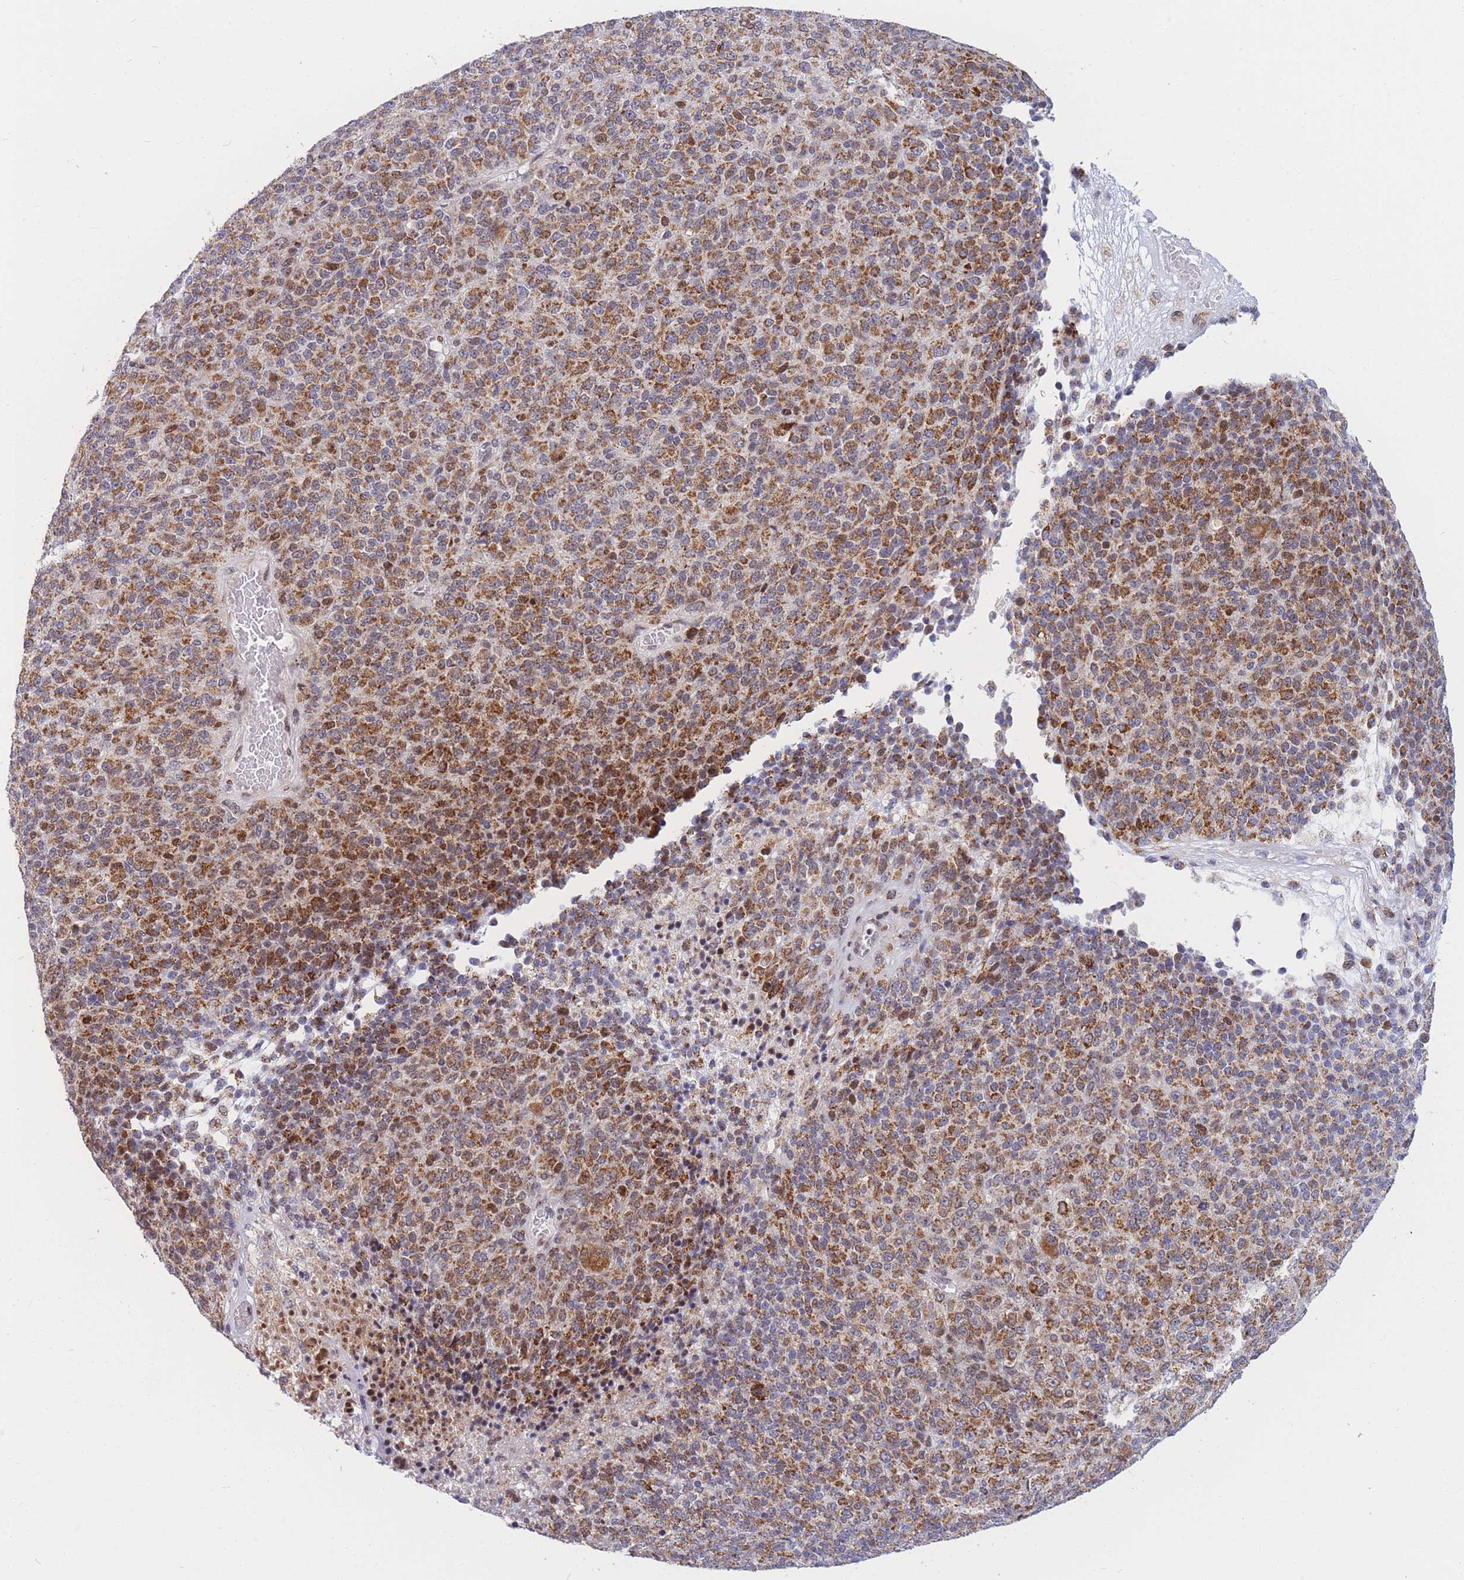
{"staining": {"intensity": "strong", "quantity": "25%-75%", "location": "cytoplasmic/membranous"}, "tissue": "melanoma", "cell_type": "Tumor cells", "image_type": "cancer", "snomed": [{"axis": "morphology", "description": "Malignant melanoma, Metastatic site"}, {"axis": "topography", "description": "Brain"}], "caption": "This is an image of immunohistochemistry staining of malignant melanoma (metastatic site), which shows strong expression in the cytoplasmic/membranous of tumor cells.", "gene": "MOB4", "patient": {"sex": "female", "age": 56}}